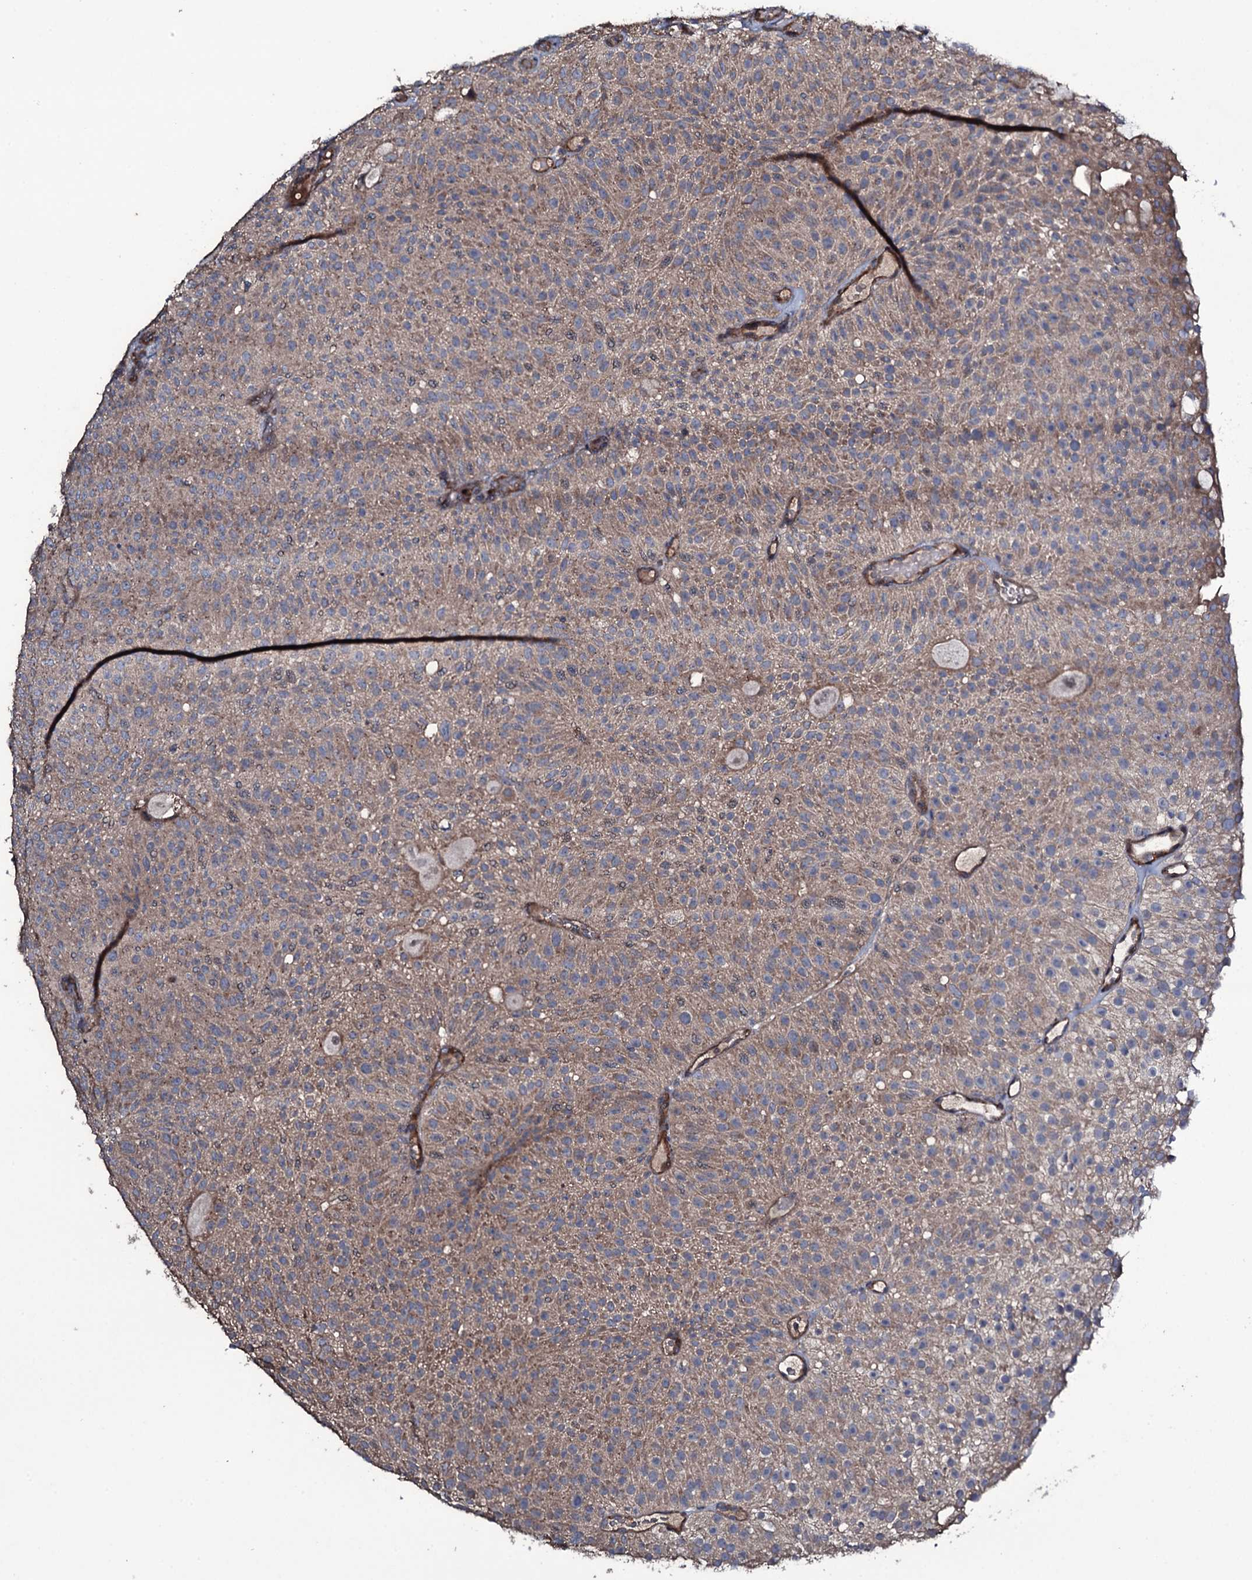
{"staining": {"intensity": "moderate", "quantity": ">75%", "location": "cytoplasmic/membranous"}, "tissue": "urothelial cancer", "cell_type": "Tumor cells", "image_type": "cancer", "snomed": [{"axis": "morphology", "description": "Urothelial carcinoma, Low grade"}, {"axis": "topography", "description": "Urinary bladder"}], "caption": "Immunohistochemistry (IHC) image of neoplastic tissue: human urothelial cancer stained using IHC demonstrates medium levels of moderate protein expression localized specifically in the cytoplasmic/membranous of tumor cells, appearing as a cytoplasmic/membranous brown color.", "gene": "WIPF3", "patient": {"sex": "male", "age": 78}}